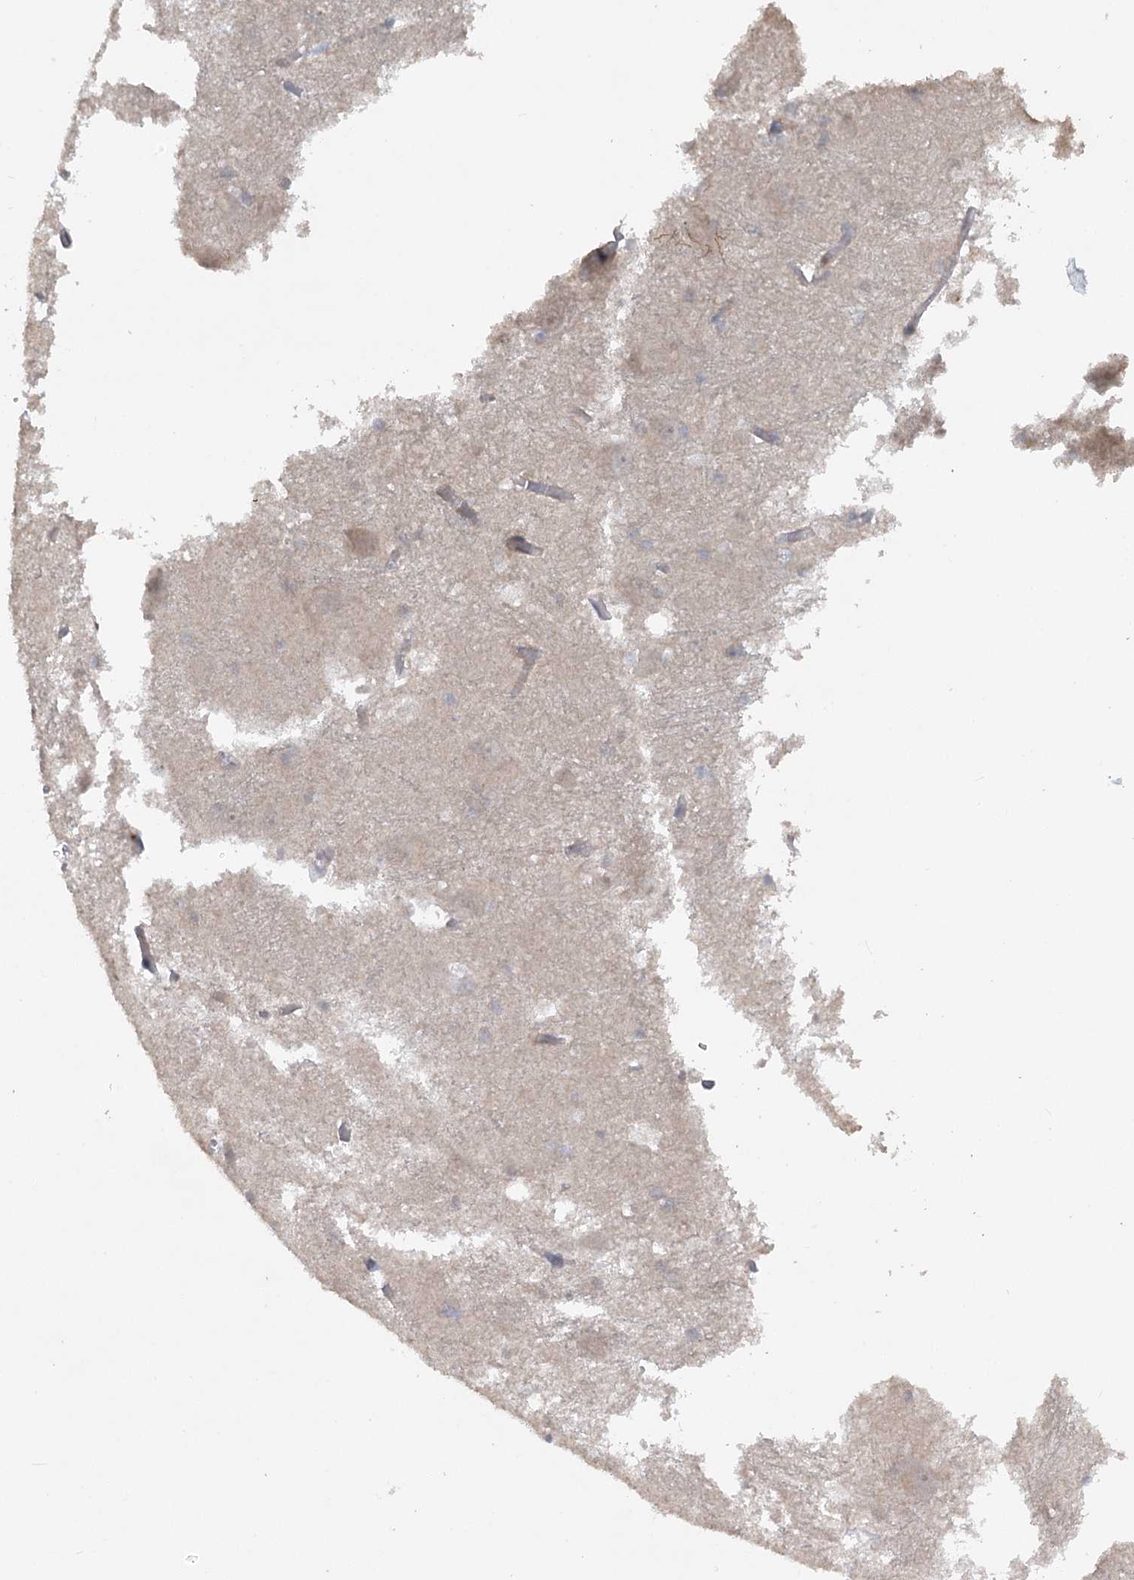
{"staining": {"intensity": "moderate", "quantity": "<25%", "location": "cytoplasmic/membranous"}, "tissue": "caudate", "cell_type": "Glial cells", "image_type": "normal", "snomed": [{"axis": "morphology", "description": "Normal tissue, NOS"}, {"axis": "topography", "description": "Lateral ventricle wall"}], "caption": "This photomicrograph shows immunohistochemistry staining of normal caudate, with low moderate cytoplasmic/membranous staining in about <25% of glial cells.", "gene": "TRAF3IP1", "patient": {"sex": "male", "age": 37}}